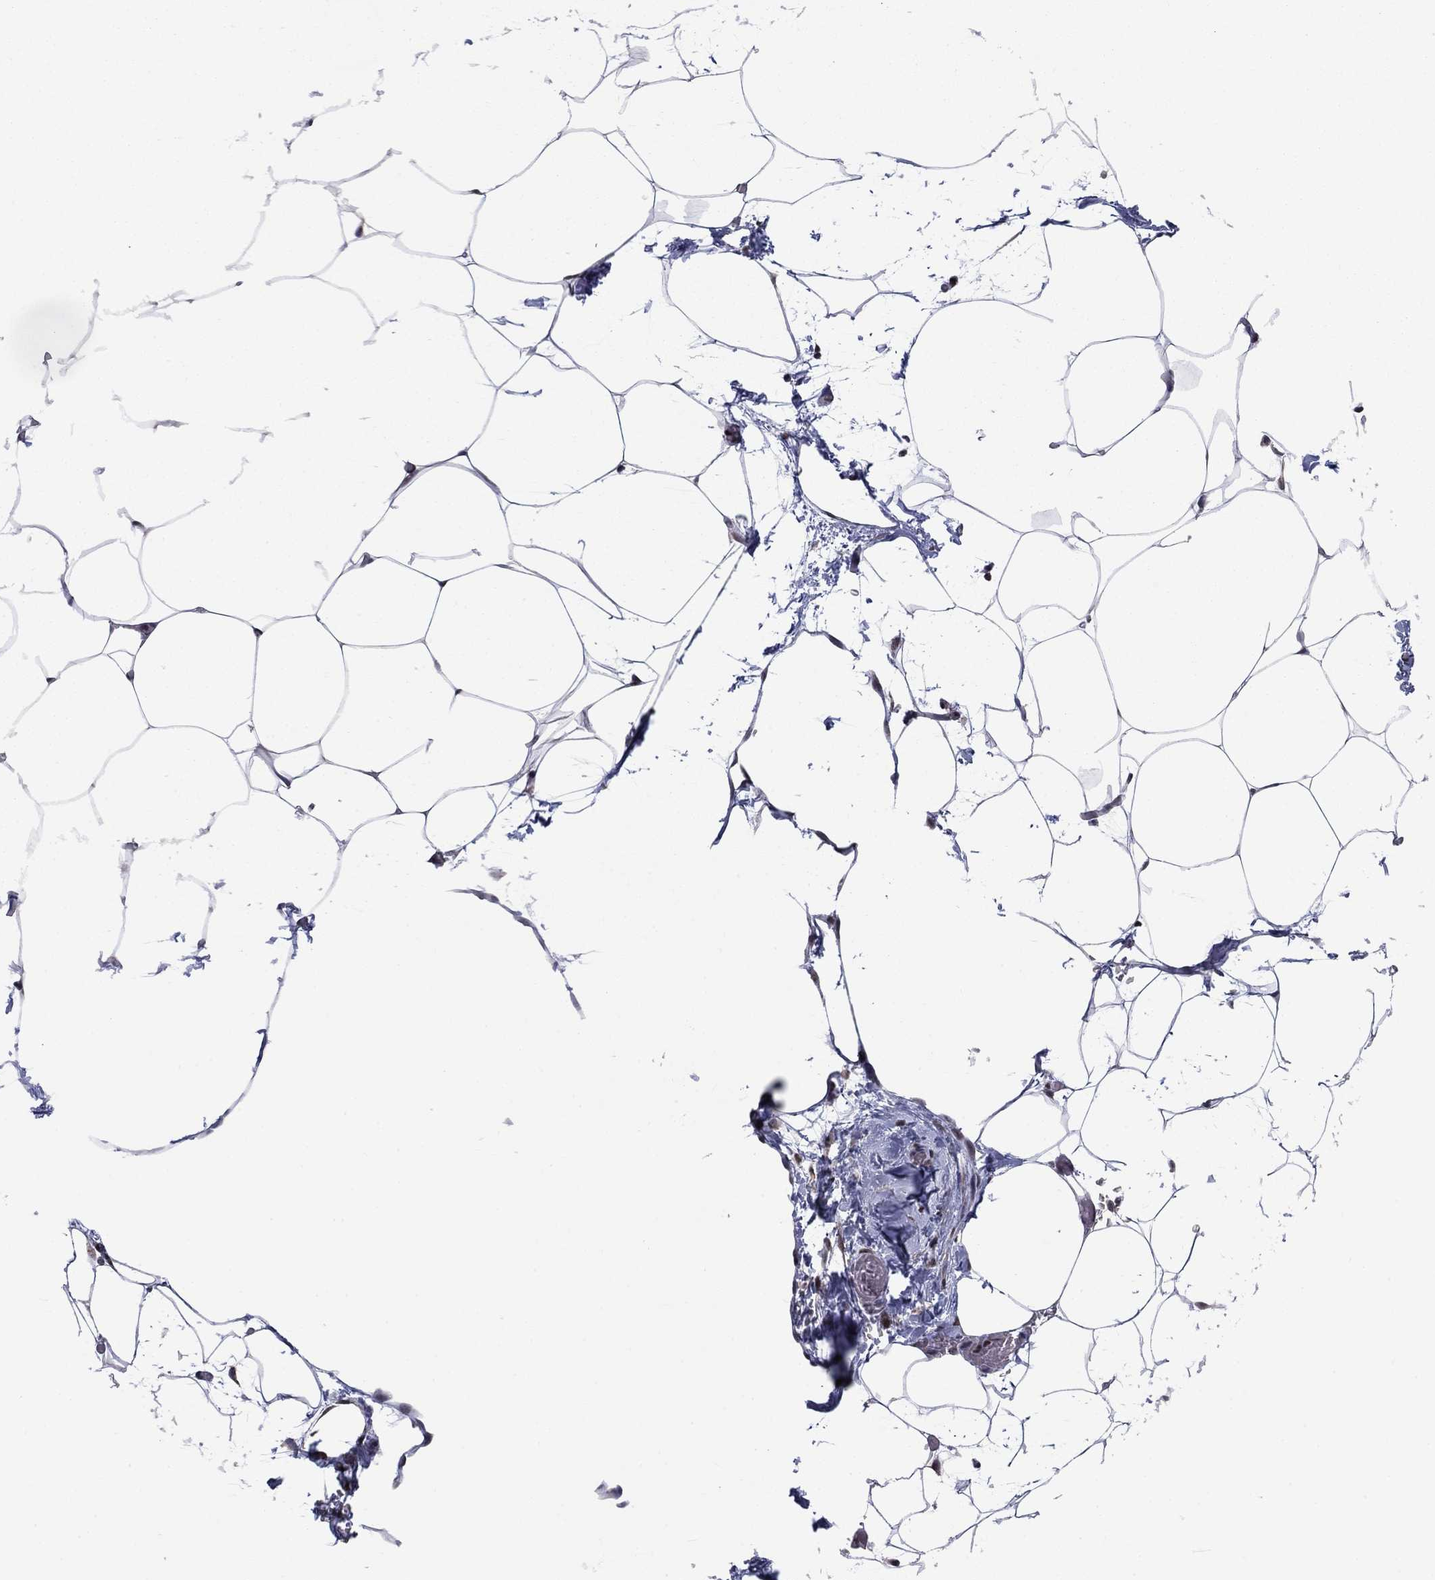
{"staining": {"intensity": "moderate", "quantity": "25%-75%", "location": "nuclear"}, "tissue": "adipose tissue", "cell_type": "Adipocytes", "image_type": "normal", "snomed": [{"axis": "morphology", "description": "Normal tissue, NOS"}, {"axis": "topography", "description": "Adipose tissue"}], "caption": "Immunohistochemistry (IHC) of normal human adipose tissue exhibits medium levels of moderate nuclear staining in approximately 25%-75% of adipocytes. (IHC, brightfield microscopy, high magnification).", "gene": "N4BP2", "patient": {"sex": "male", "age": 57}}